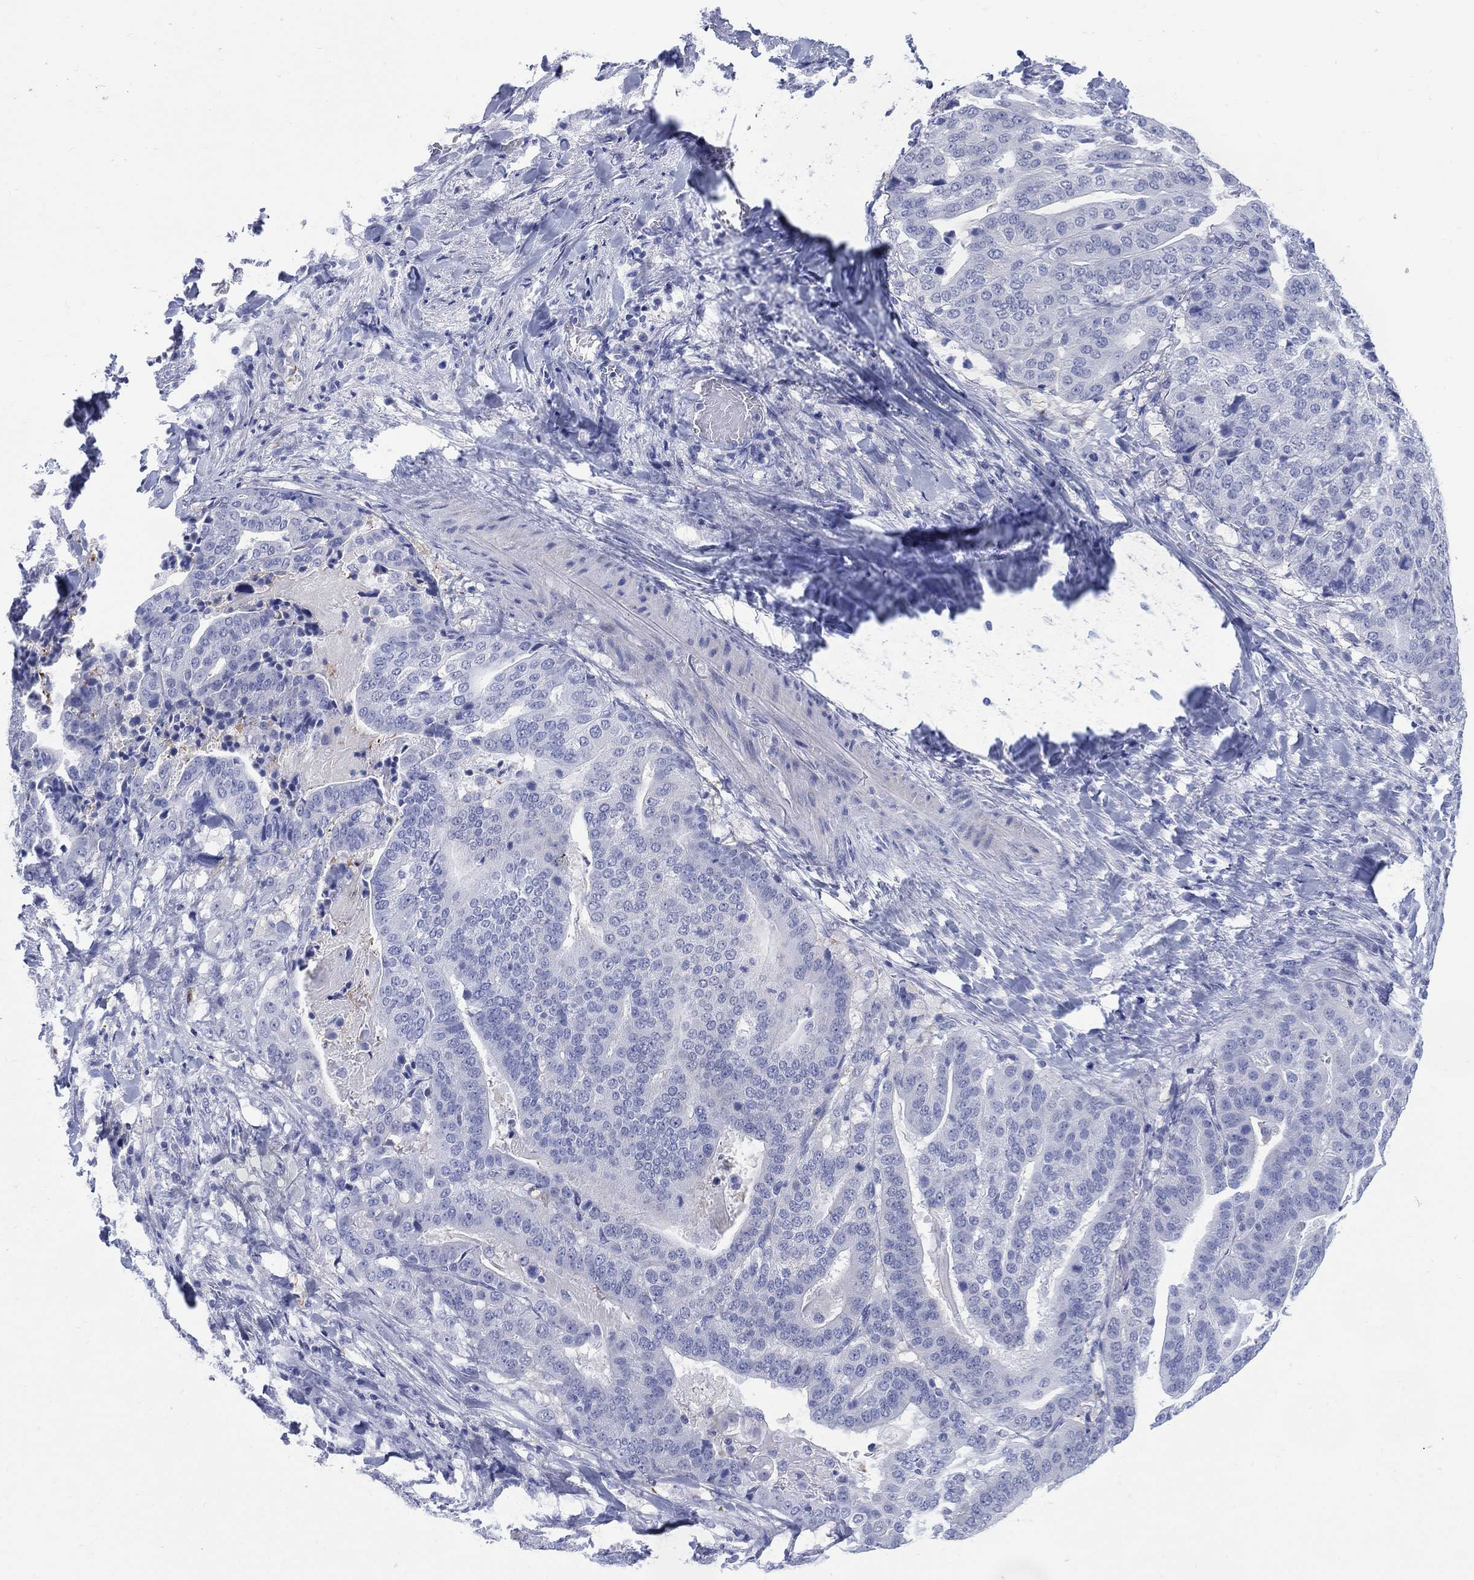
{"staining": {"intensity": "negative", "quantity": "none", "location": "none"}, "tissue": "stomach cancer", "cell_type": "Tumor cells", "image_type": "cancer", "snomed": [{"axis": "morphology", "description": "Adenocarcinoma, NOS"}, {"axis": "topography", "description": "Stomach"}], "caption": "Photomicrograph shows no significant protein expression in tumor cells of stomach cancer. The staining is performed using DAB brown chromogen with nuclei counter-stained in using hematoxylin.", "gene": "LRRD1", "patient": {"sex": "male", "age": 48}}